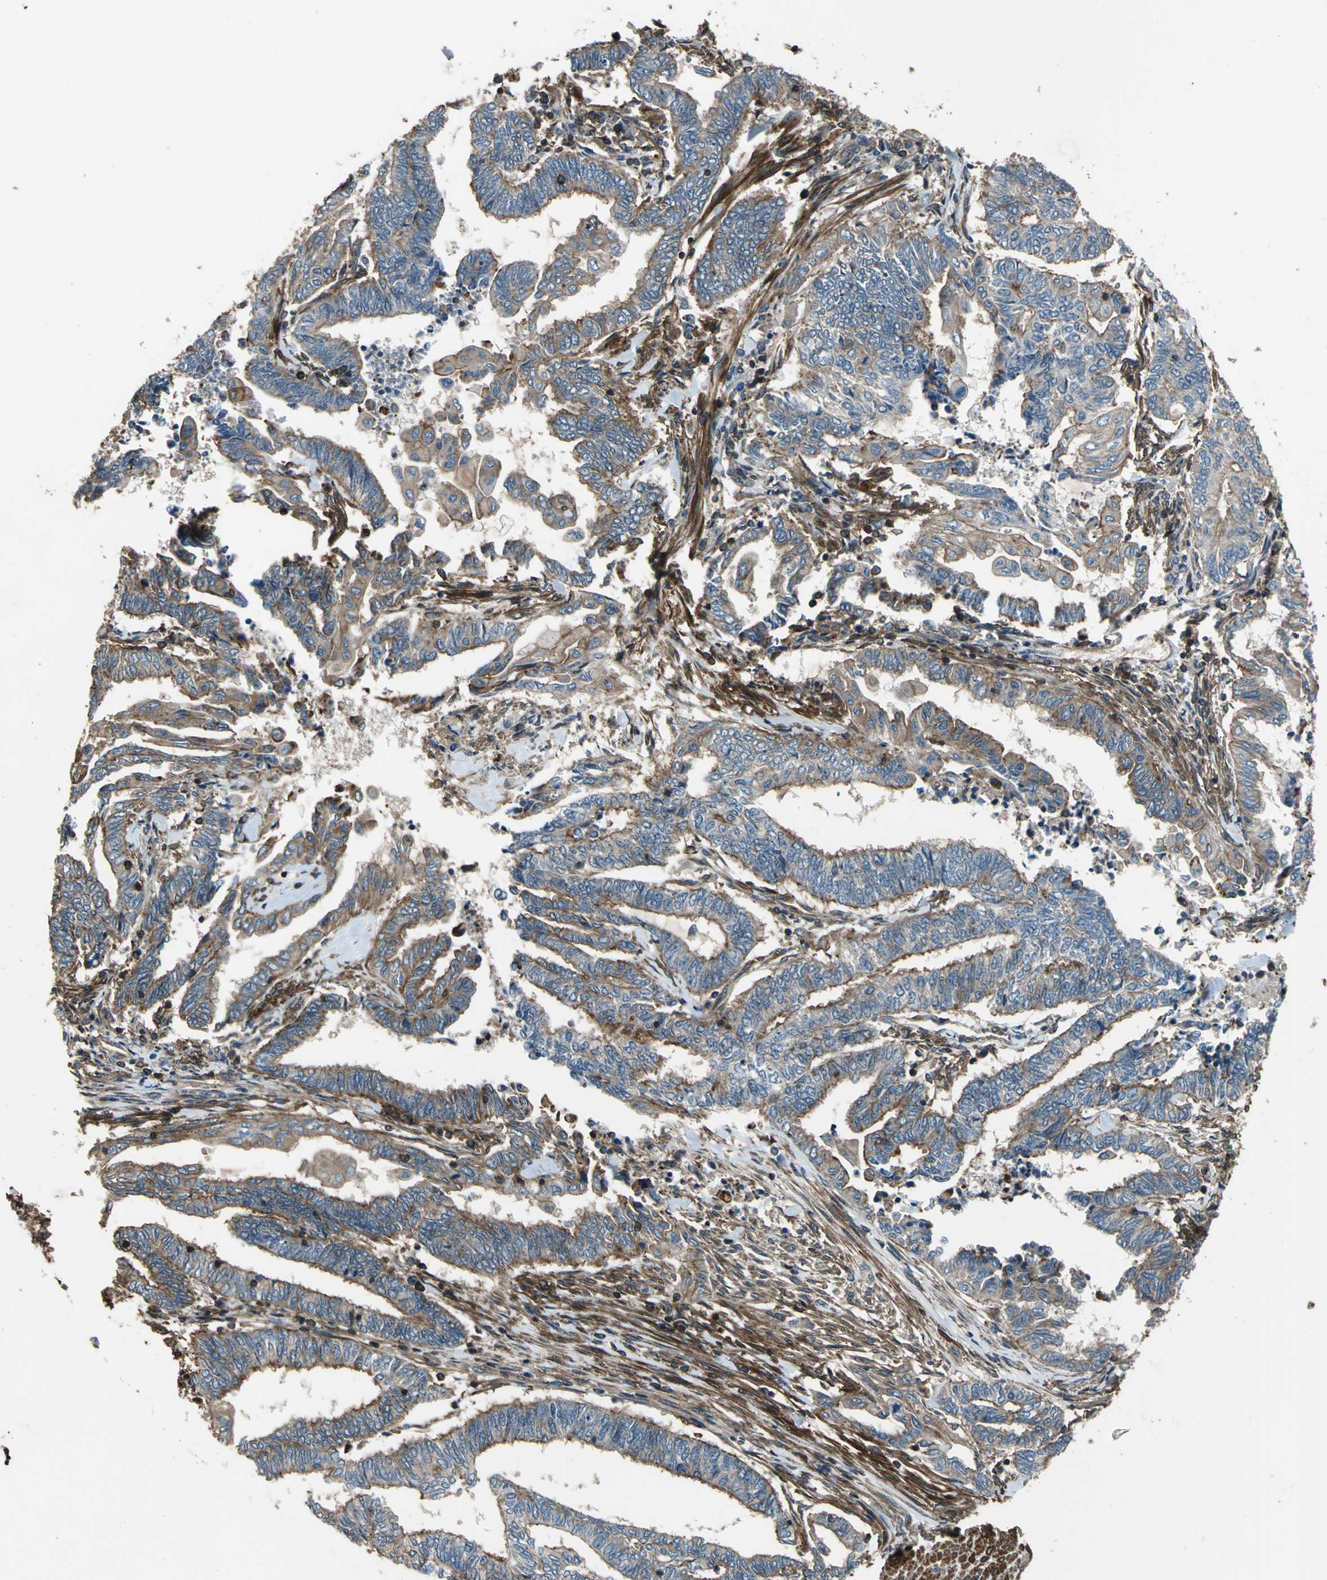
{"staining": {"intensity": "moderate", "quantity": ">75%", "location": "cytoplasmic/membranous"}, "tissue": "endometrial cancer", "cell_type": "Tumor cells", "image_type": "cancer", "snomed": [{"axis": "morphology", "description": "Adenocarcinoma, NOS"}, {"axis": "topography", "description": "Uterus"}, {"axis": "topography", "description": "Endometrium"}], "caption": "The immunohistochemical stain labels moderate cytoplasmic/membranous staining in tumor cells of adenocarcinoma (endometrial) tissue.", "gene": "PARVA", "patient": {"sex": "female", "age": 70}}